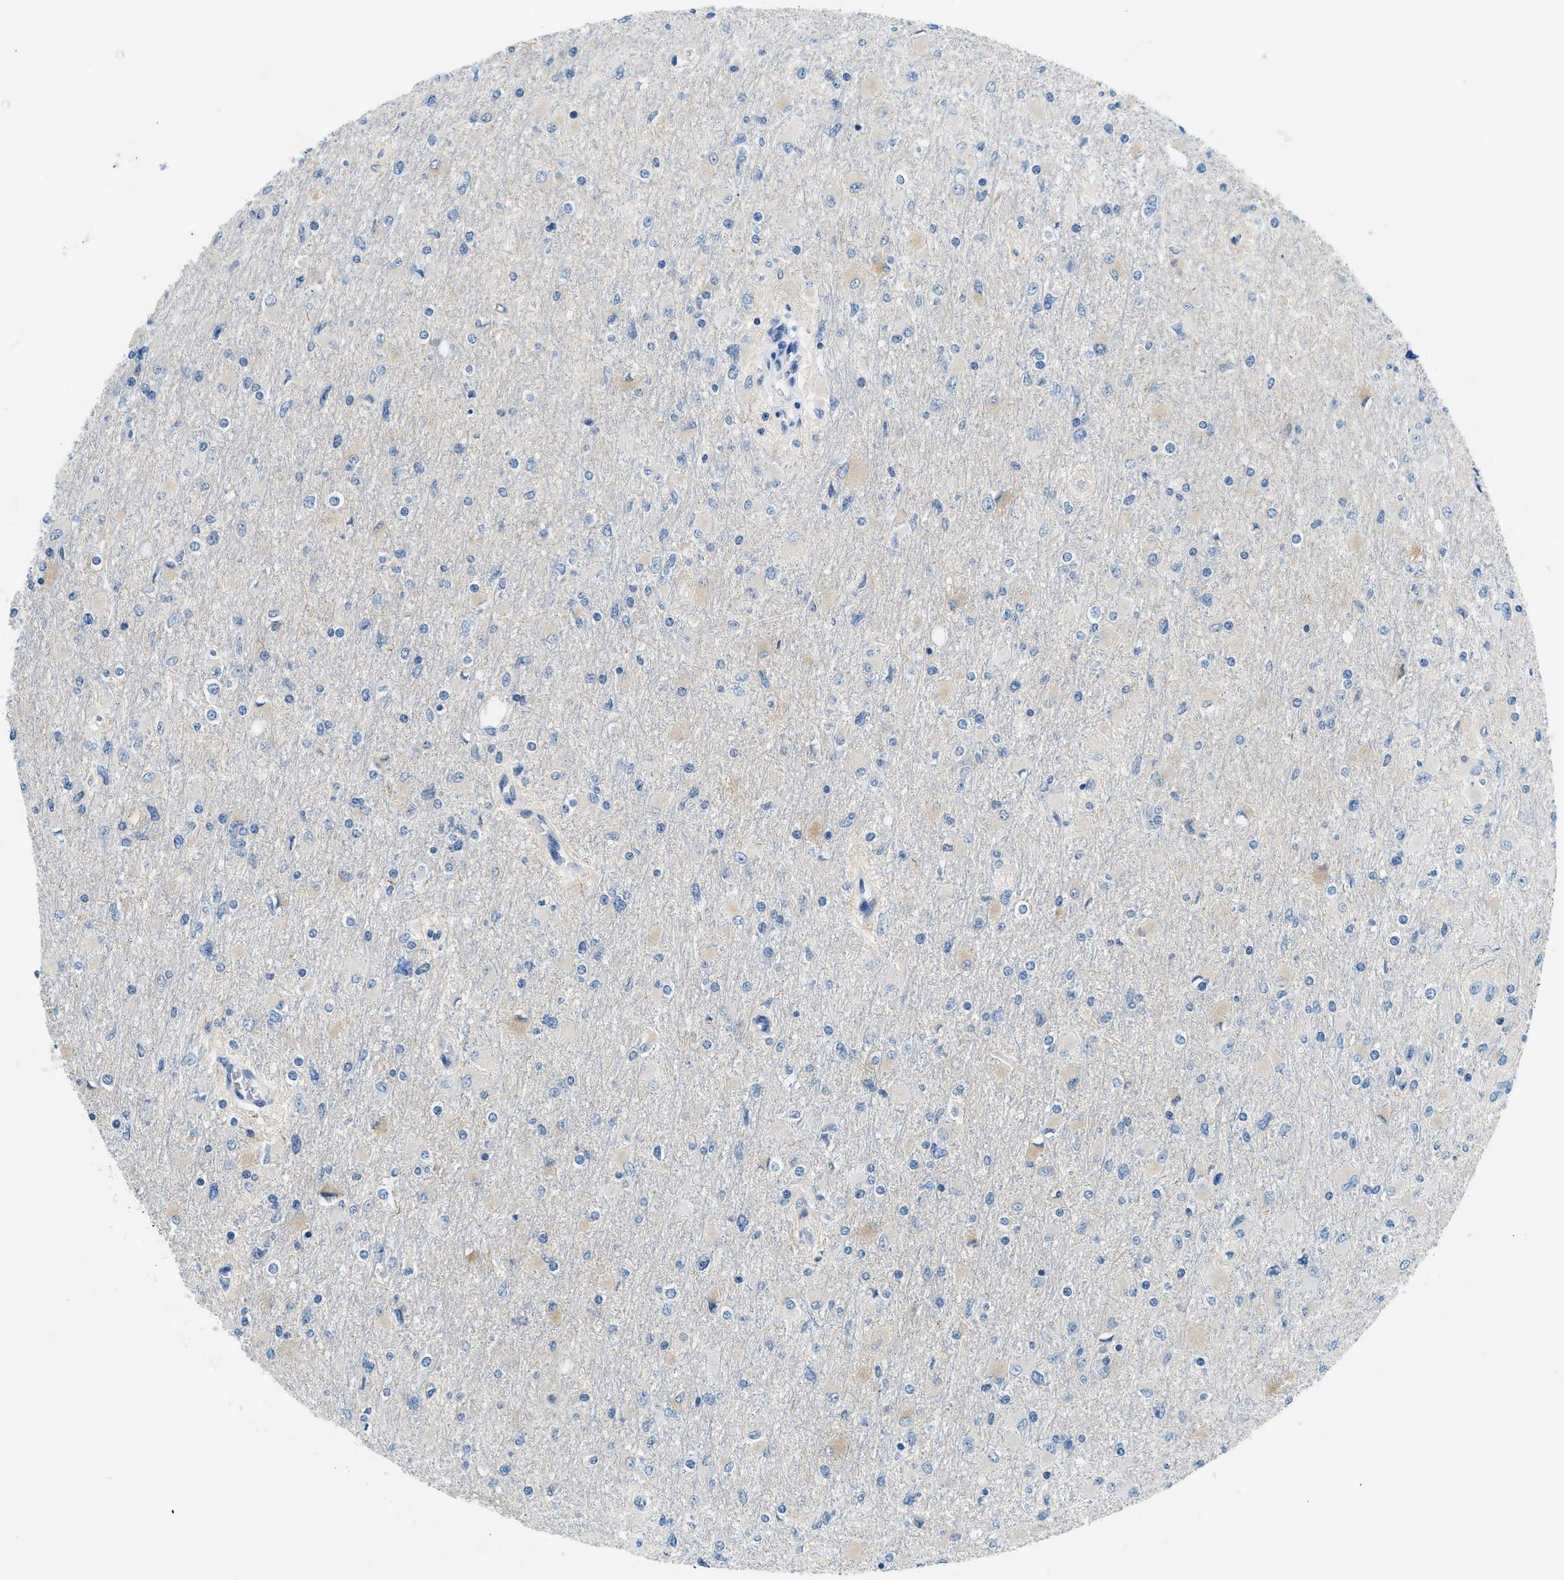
{"staining": {"intensity": "weak", "quantity": "<25%", "location": "cytoplasmic/membranous"}, "tissue": "glioma", "cell_type": "Tumor cells", "image_type": "cancer", "snomed": [{"axis": "morphology", "description": "Glioma, malignant, High grade"}, {"axis": "topography", "description": "Cerebral cortex"}], "caption": "High magnification brightfield microscopy of glioma stained with DAB (3,3'-diaminobenzidine) (brown) and counterstained with hematoxylin (blue): tumor cells show no significant positivity.", "gene": "CLDN18", "patient": {"sex": "female", "age": 36}}